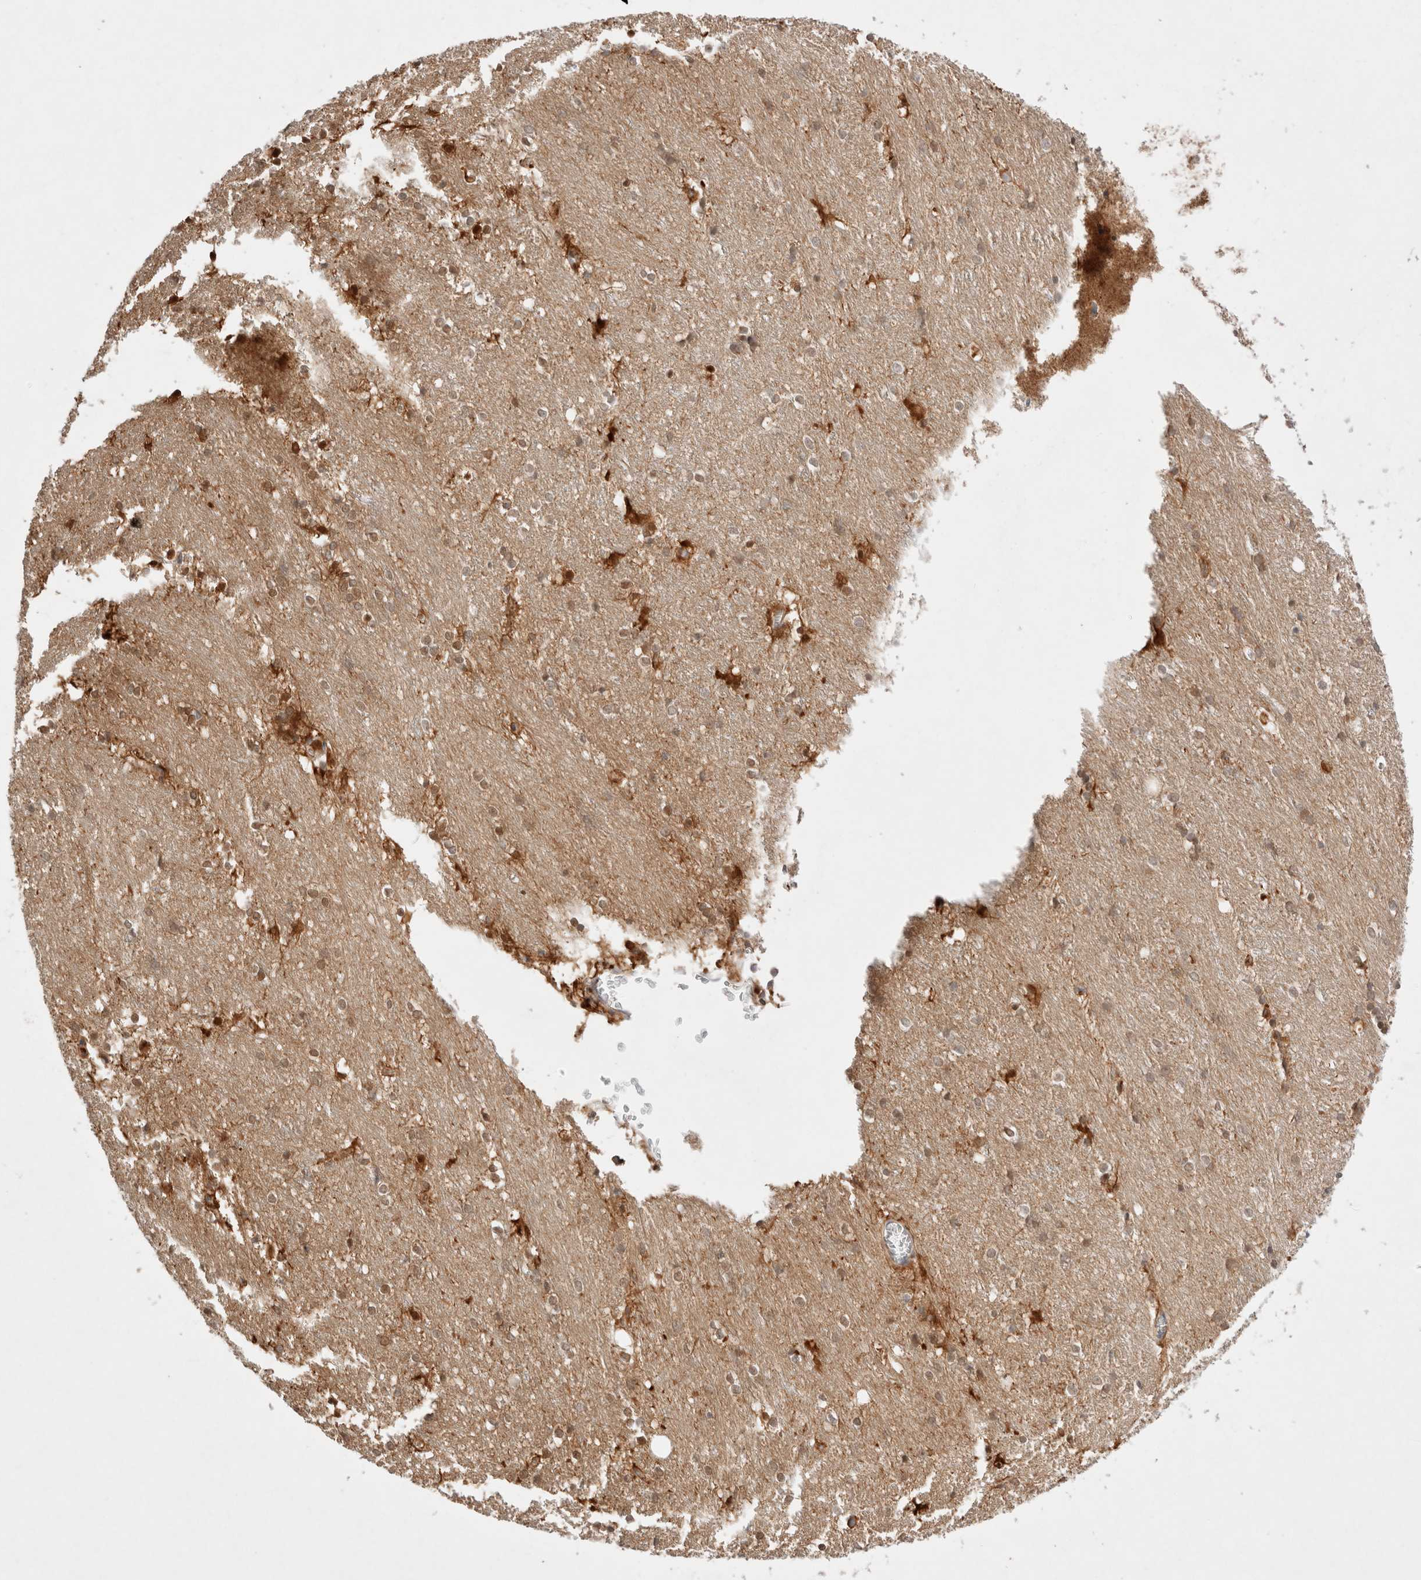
{"staining": {"intensity": "strong", "quantity": "25%-75%", "location": "cytoplasmic/membranous,nuclear"}, "tissue": "caudate", "cell_type": "Glial cells", "image_type": "normal", "snomed": [{"axis": "morphology", "description": "Normal tissue, NOS"}, {"axis": "topography", "description": "Lateral ventricle wall"}], "caption": "Glial cells display high levels of strong cytoplasmic/membranous,nuclear staining in approximately 25%-75% of cells in unremarkable human caudate.", "gene": "STARD10", "patient": {"sex": "female", "age": 19}}